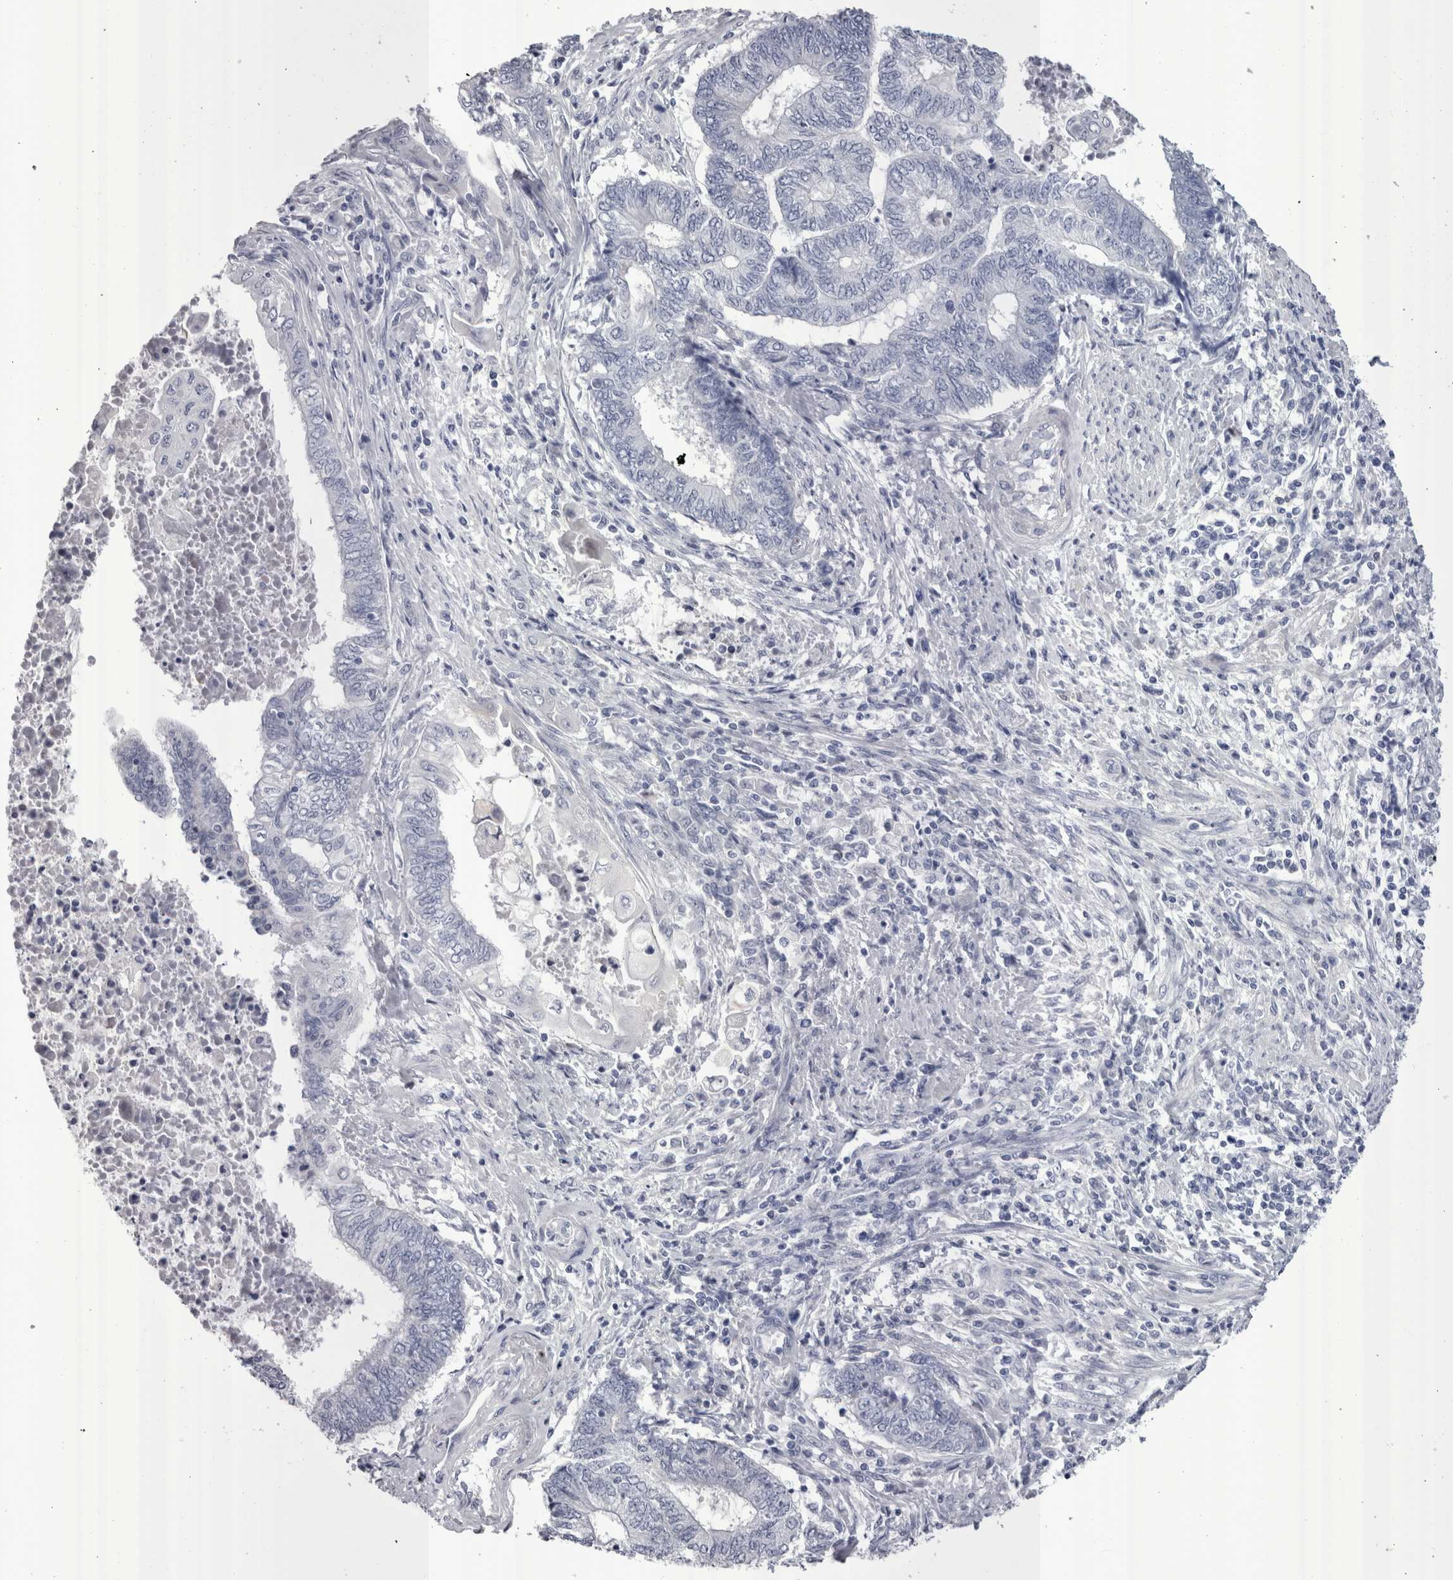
{"staining": {"intensity": "negative", "quantity": "none", "location": "none"}, "tissue": "endometrial cancer", "cell_type": "Tumor cells", "image_type": "cancer", "snomed": [{"axis": "morphology", "description": "Adenocarcinoma, NOS"}, {"axis": "topography", "description": "Uterus"}, {"axis": "topography", "description": "Endometrium"}], "caption": "IHC image of neoplastic tissue: endometrial cancer stained with DAB reveals no significant protein positivity in tumor cells.", "gene": "PWP2", "patient": {"sex": "female", "age": 70}}